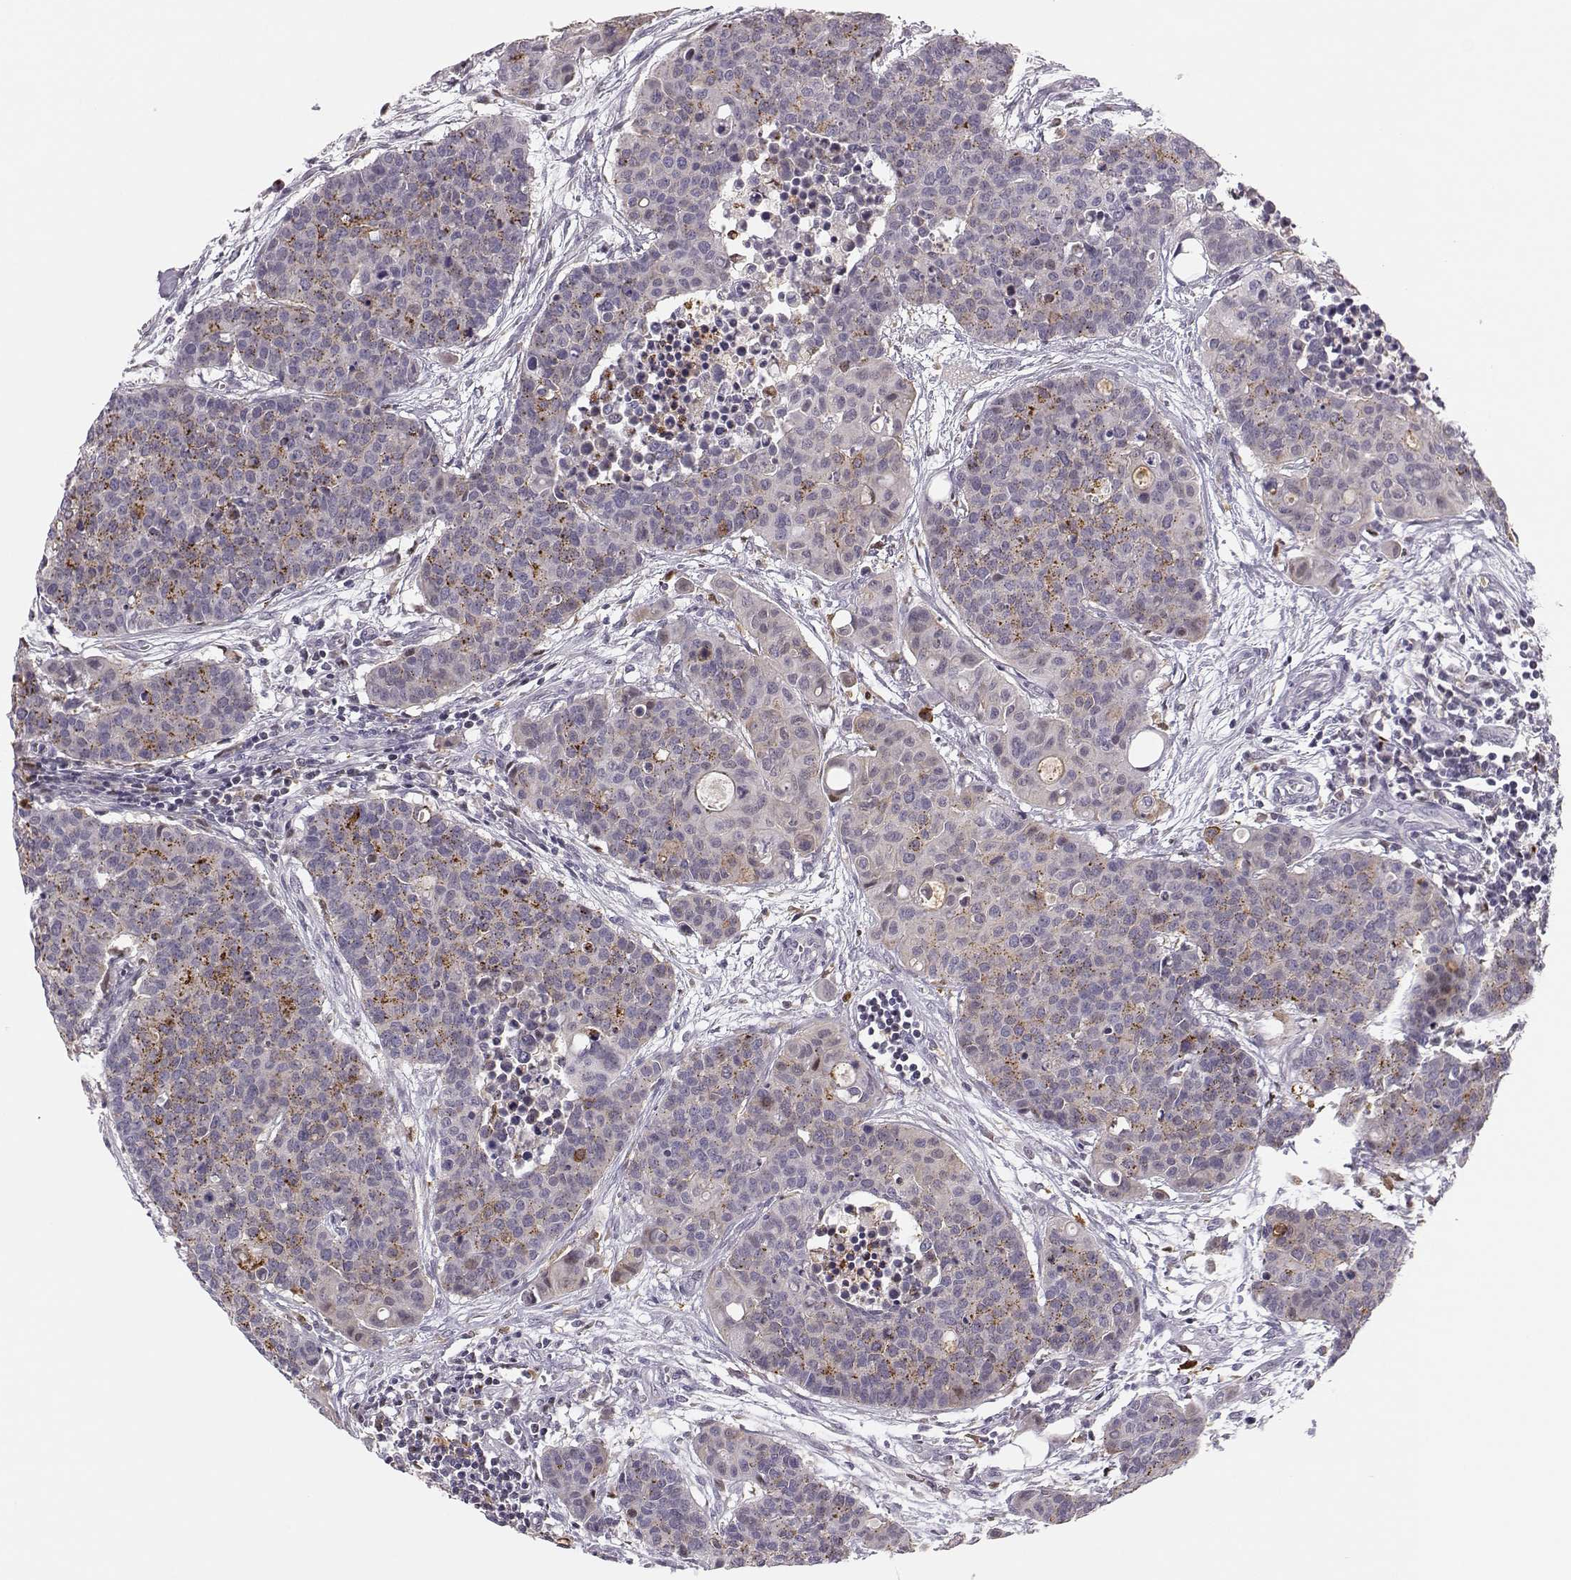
{"staining": {"intensity": "moderate", "quantity": "25%-75%", "location": "cytoplasmic/membranous"}, "tissue": "carcinoid", "cell_type": "Tumor cells", "image_type": "cancer", "snomed": [{"axis": "morphology", "description": "Carcinoid, malignant, NOS"}, {"axis": "topography", "description": "Colon"}], "caption": "Moderate cytoplasmic/membranous positivity for a protein is present in about 25%-75% of tumor cells of malignant carcinoid using immunohistochemistry (IHC).", "gene": "HTR7", "patient": {"sex": "male", "age": 81}}